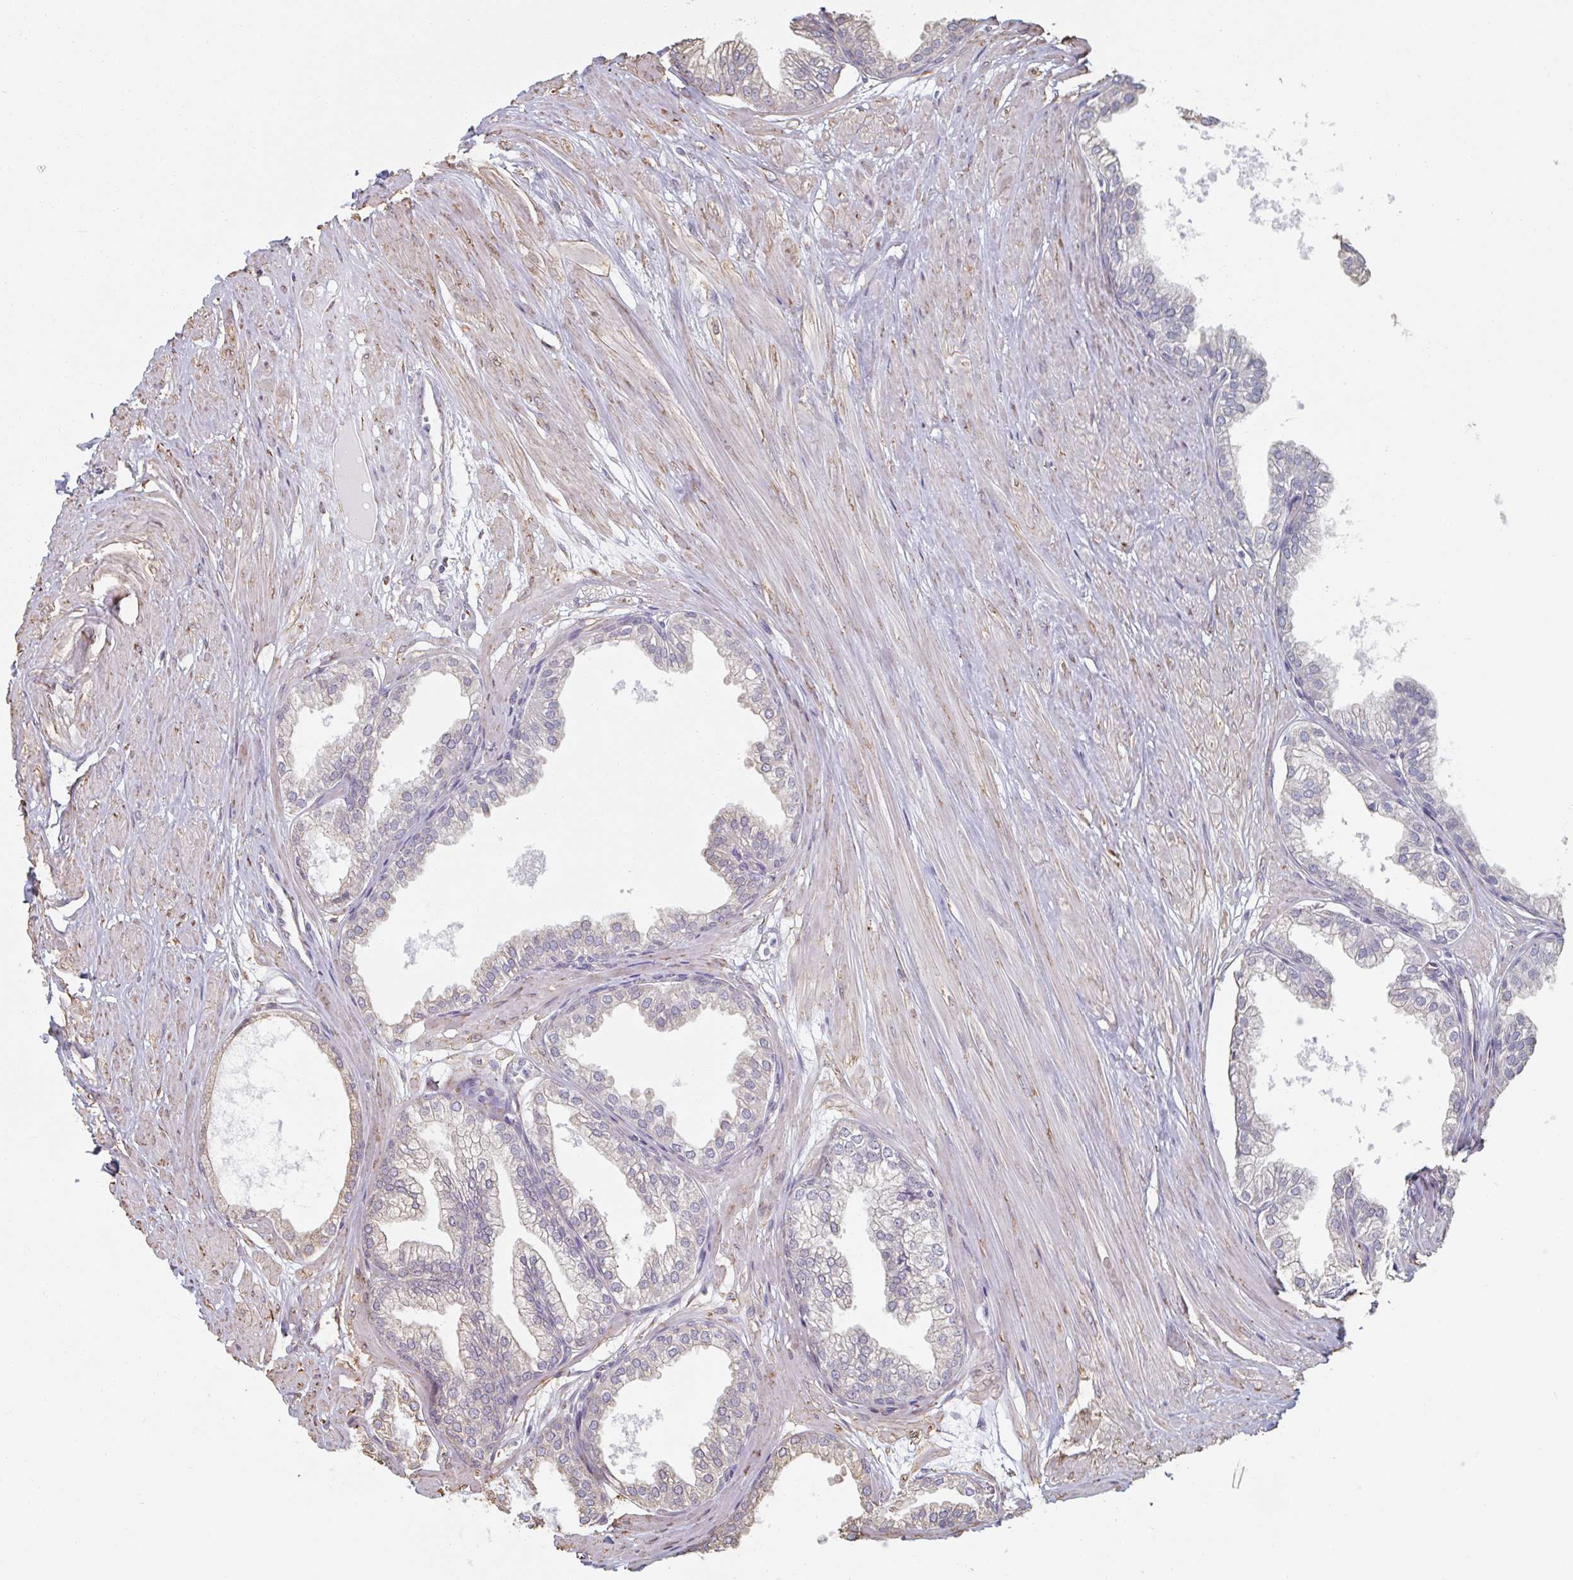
{"staining": {"intensity": "negative", "quantity": "none", "location": "none"}, "tissue": "prostate", "cell_type": "Glandular cells", "image_type": "normal", "snomed": [{"axis": "morphology", "description": "Normal tissue, NOS"}, {"axis": "topography", "description": "Prostate"}, {"axis": "topography", "description": "Peripheral nerve tissue"}], "caption": "Immunohistochemistry of unremarkable human prostate displays no positivity in glandular cells. (DAB (3,3'-diaminobenzidine) IHC, high magnification).", "gene": "RAB5IF", "patient": {"sex": "male", "age": 55}}